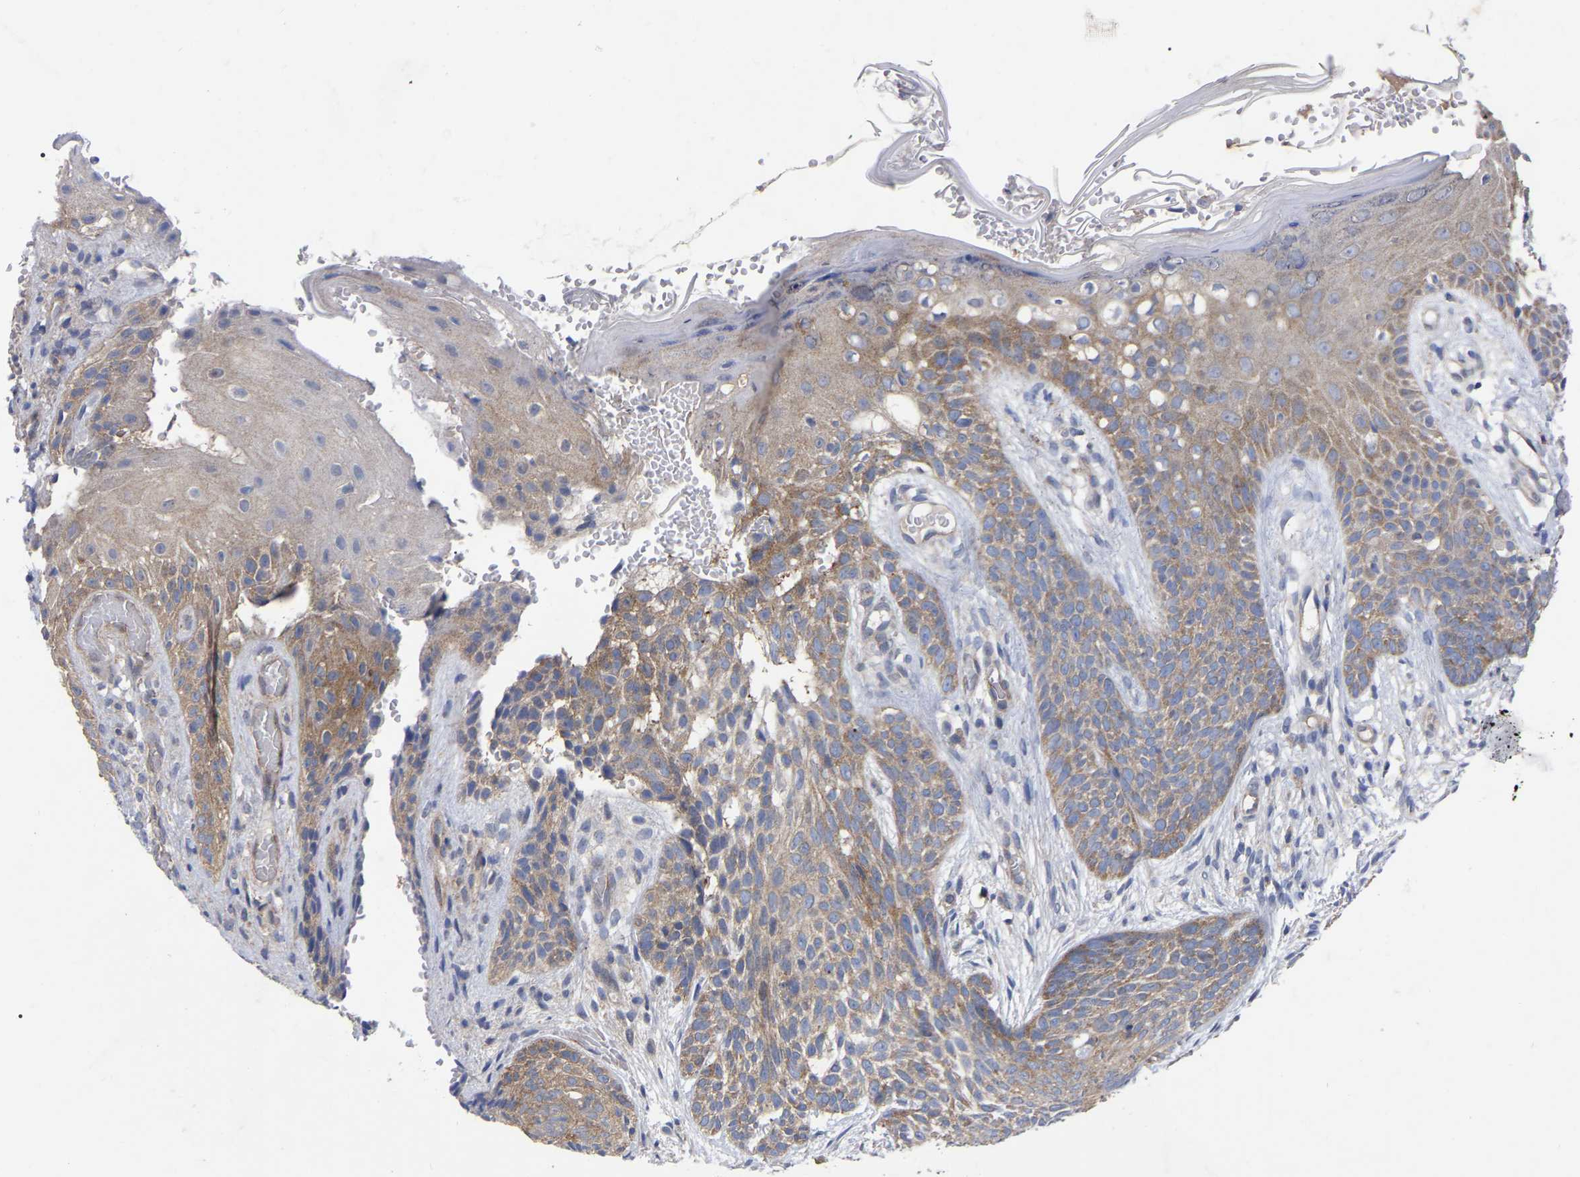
{"staining": {"intensity": "weak", "quantity": "25%-75%", "location": "cytoplasmic/membranous"}, "tissue": "skin cancer", "cell_type": "Tumor cells", "image_type": "cancer", "snomed": [{"axis": "morphology", "description": "Basal cell carcinoma"}, {"axis": "topography", "description": "Skin"}], "caption": "Protein analysis of basal cell carcinoma (skin) tissue exhibits weak cytoplasmic/membranous positivity in approximately 25%-75% of tumor cells. (Brightfield microscopy of DAB IHC at high magnification).", "gene": "TCP1", "patient": {"sex": "female", "age": 59}}